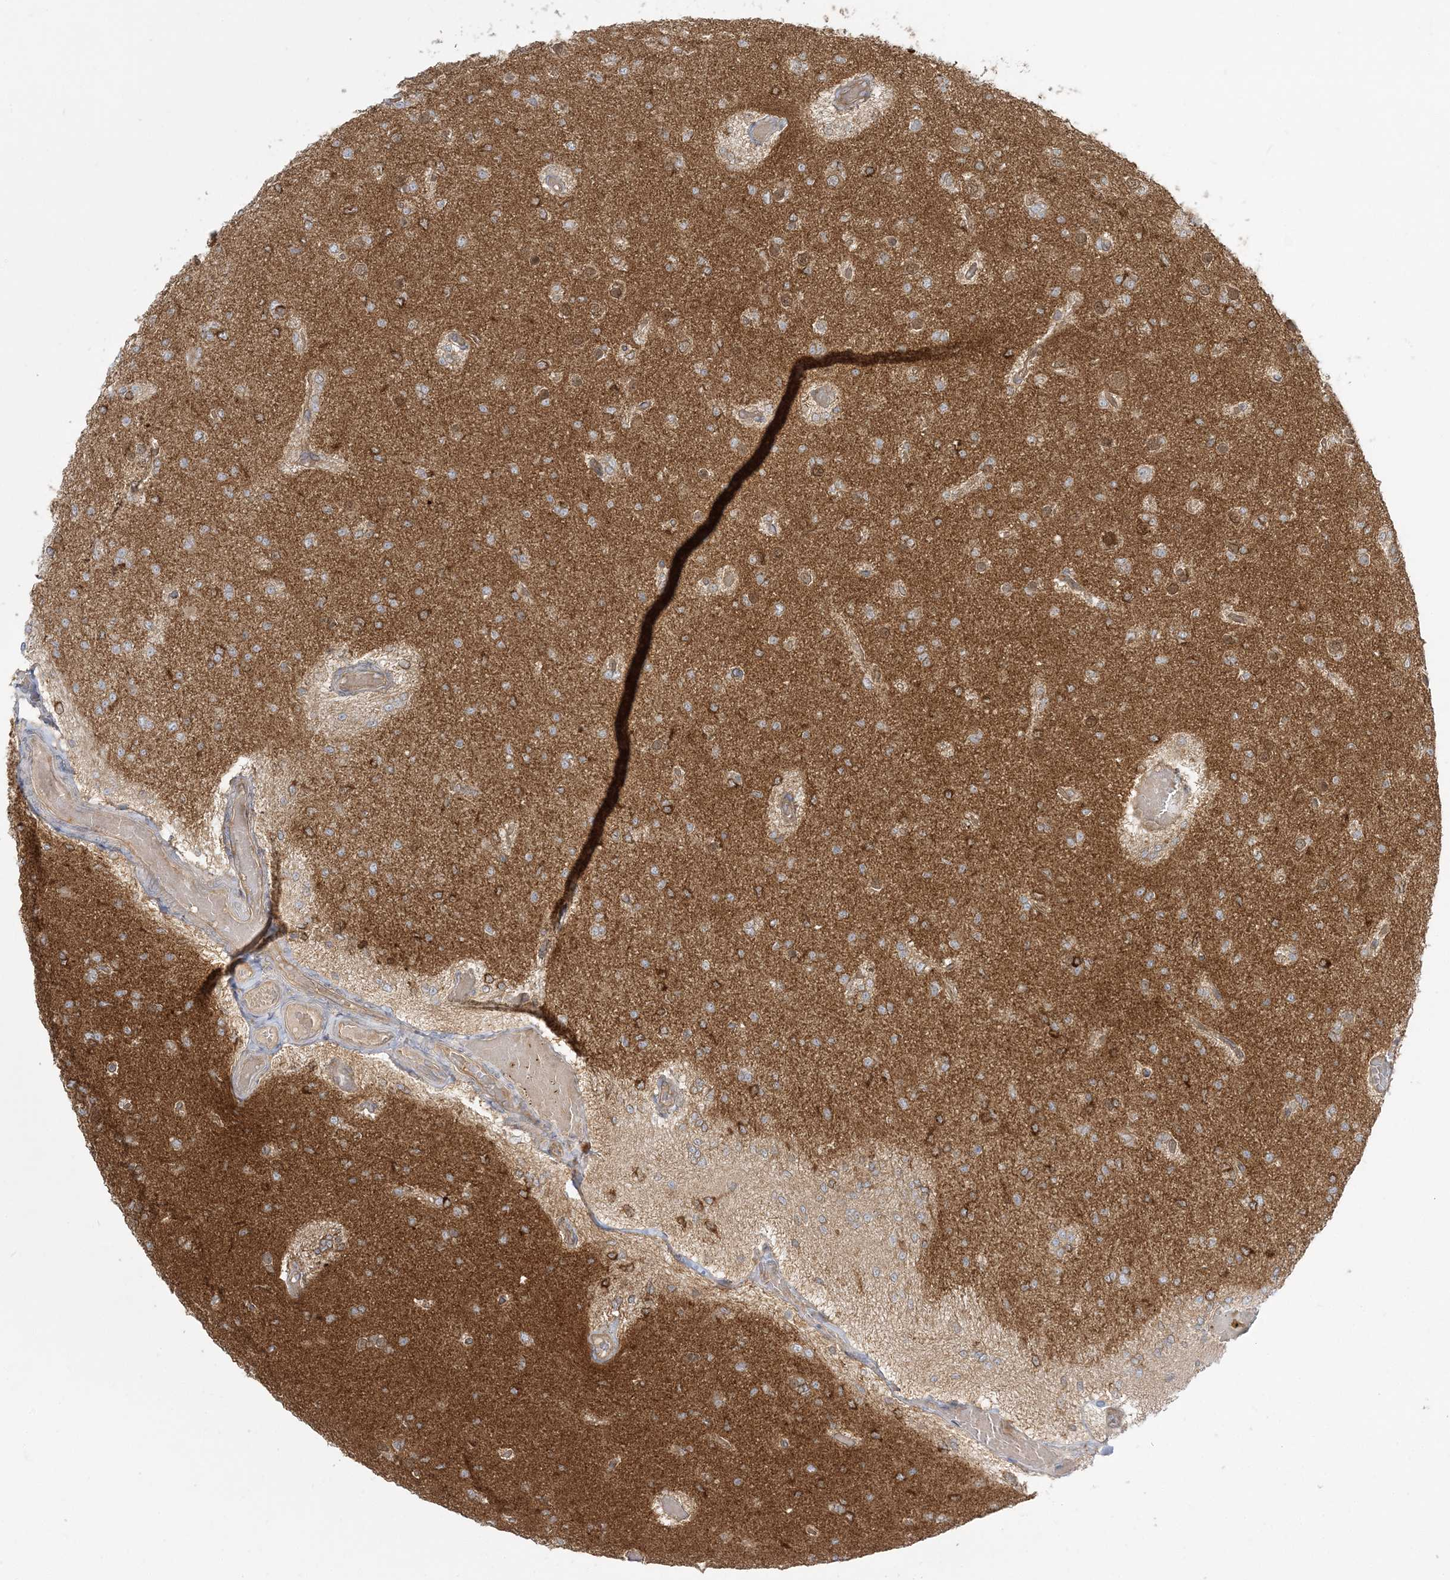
{"staining": {"intensity": "negative", "quantity": "none", "location": "none"}, "tissue": "glioma", "cell_type": "Tumor cells", "image_type": "cancer", "snomed": [{"axis": "morphology", "description": "Glioma, malignant, Low grade"}, {"axis": "topography", "description": "Brain"}], "caption": "This photomicrograph is of glioma stained with immunohistochemistry (IHC) to label a protein in brown with the nuclei are counter-stained blue. There is no staining in tumor cells. (DAB (3,3'-diaminobenzidine) immunohistochemistry (IHC), high magnification).", "gene": "STAM", "patient": {"sex": "female", "age": 22}}